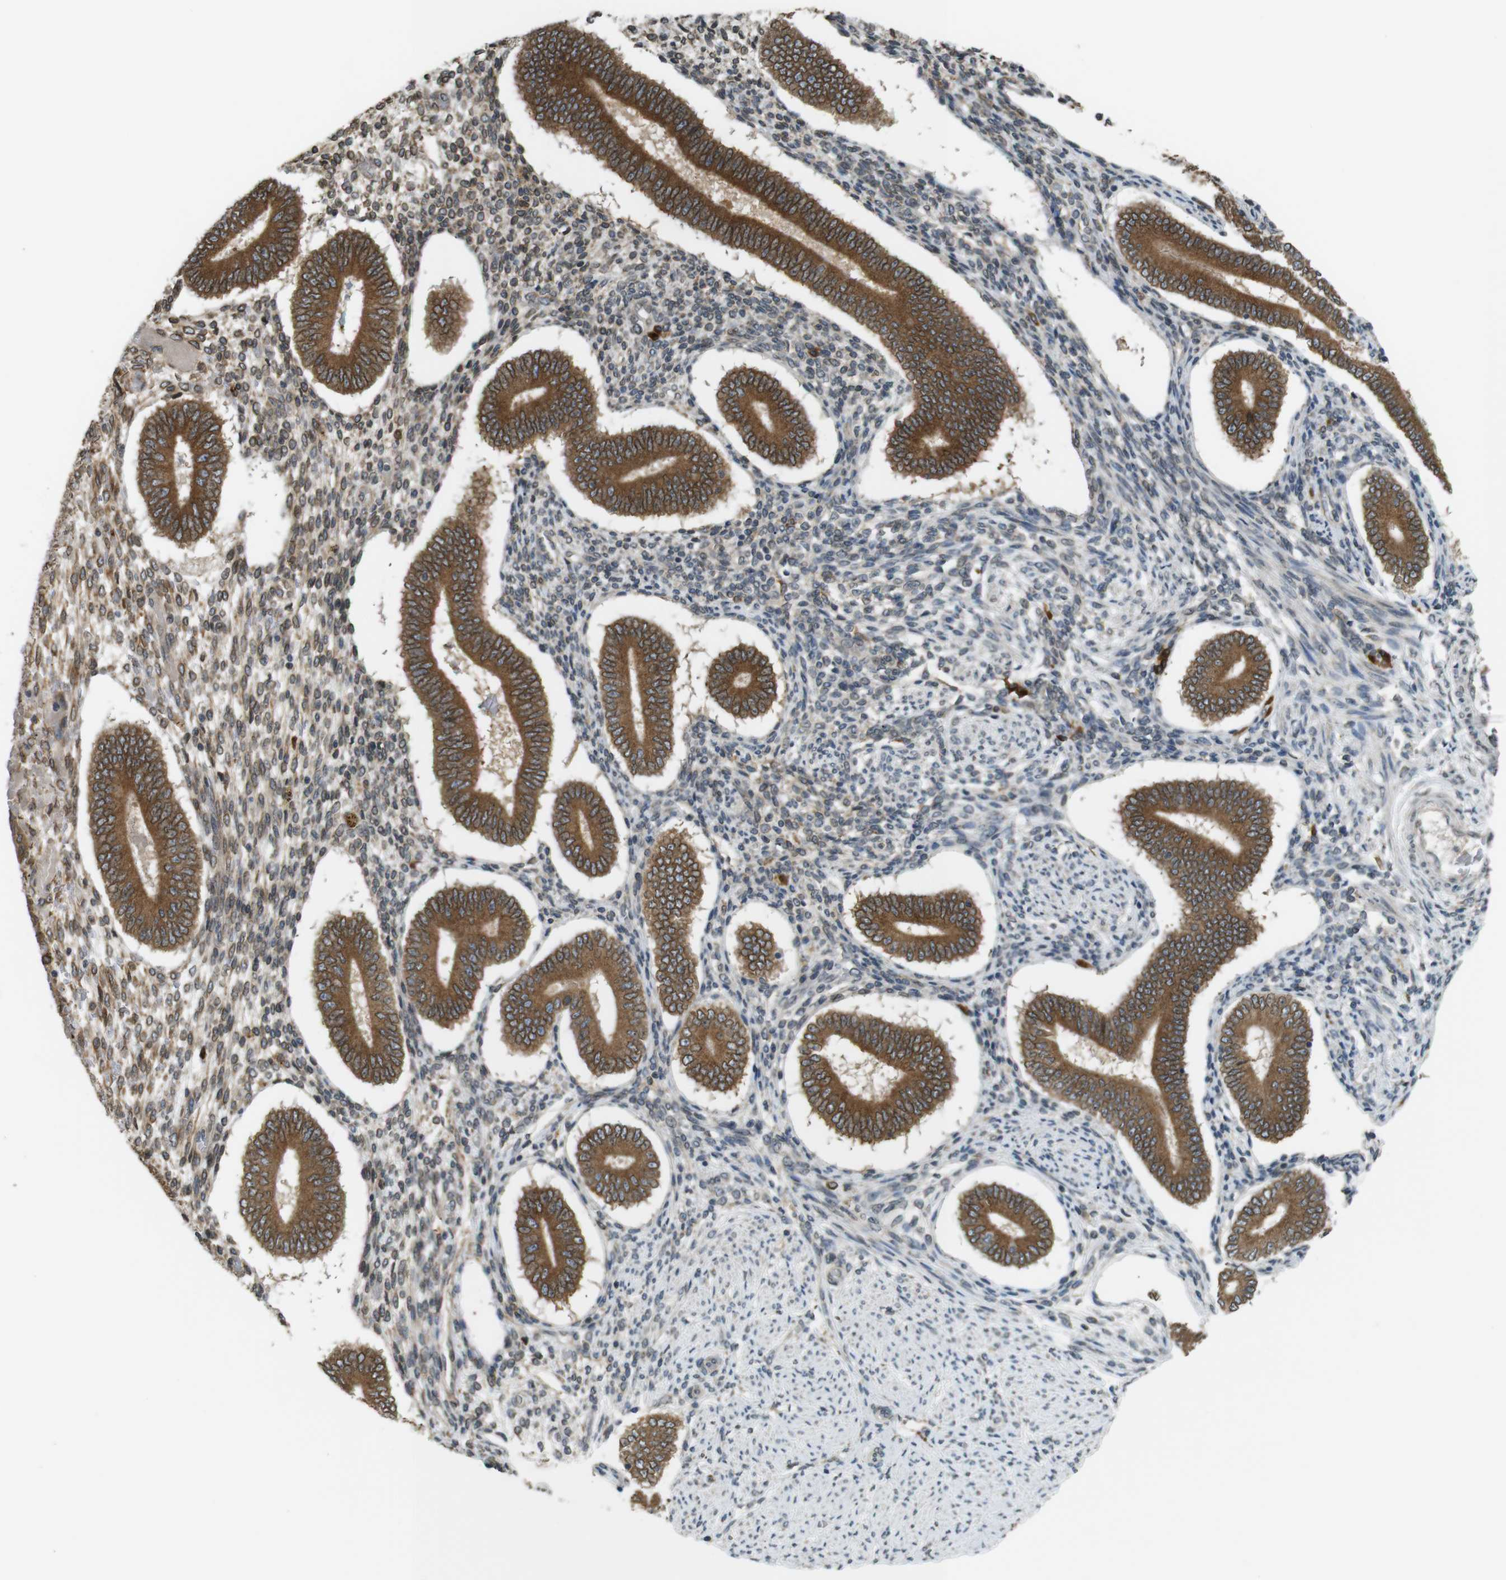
{"staining": {"intensity": "moderate", "quantity": "<25%", "location": "cytoplasmic/membranous"}, "tissue": "endometrium", "cell_type": "Cells in endometrial stroma", "image_type": "normal", "snomed": [{"axis": "morphology", "description": "Normal tissue, NOS"}, {"axis": "topography", "description": "Endometrium"}], "caption": "Brown immunohistochemical staining in benign human endometrium shows moderate cytoplasmic/membranous positivity in about <25% of cells in endometrial stroma.", "gene": "TMED4", "patient": {"sex": "female", "age": 42}}